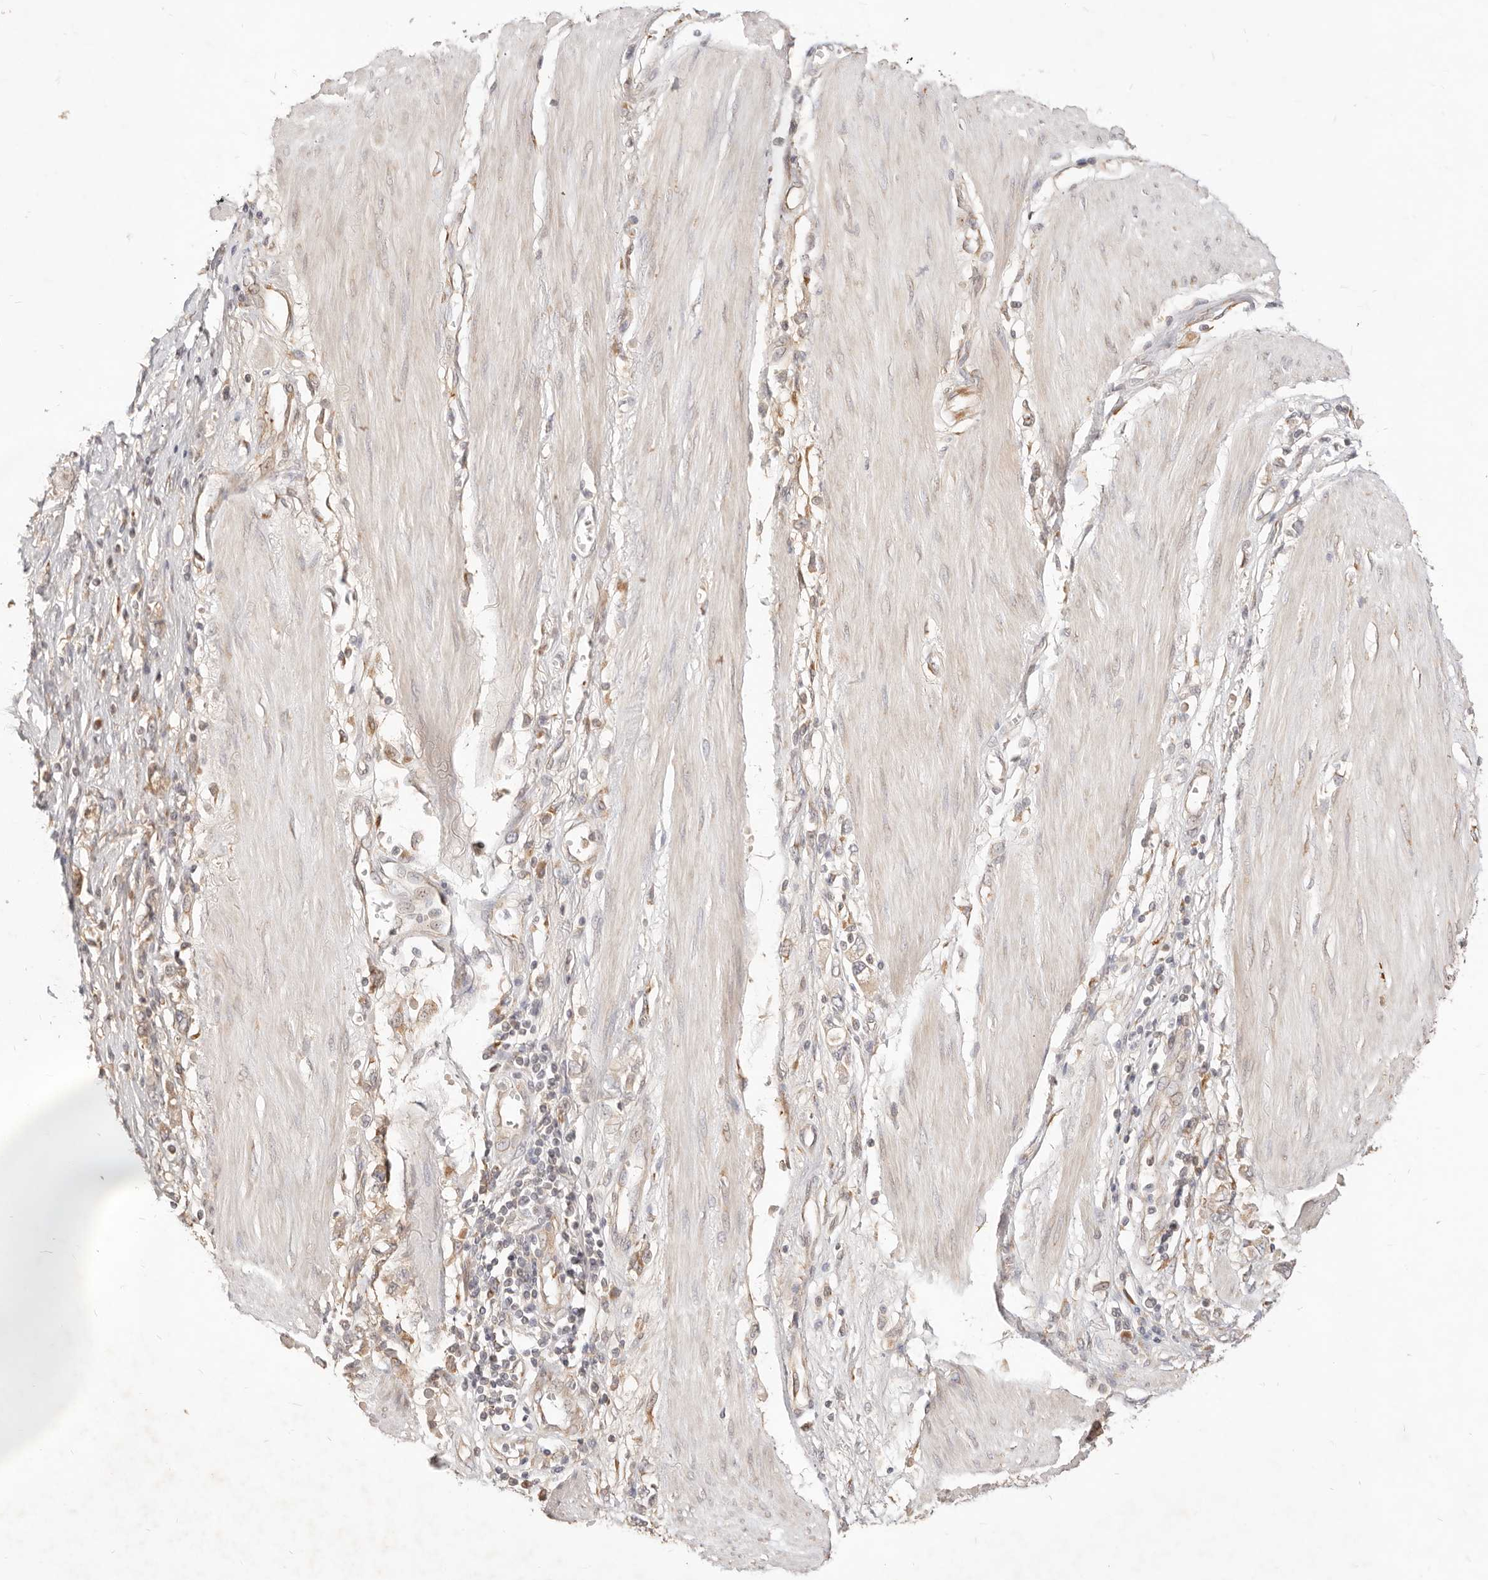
{"staining": {"intensity": "weak", "quantity": ">75%", "location": "cytoplasmic/membranous"}, "tissue": "stomach cancer", "cell_type": "Tumor cells", "image_type": "cancer", "snomed": [{"axis": "morphology", "description": "Adenocarcinoma, NOS"}, {"axis": "topography", "description": "Stomach"}], "caption": "Adenocarcinoma (stomach) was stained to show a protein in brown. There is low levels of weak cytoplasmic/membranous expression in about >75% of tumor cells. The staining was performed using DAB (3,3'-diaminobenzidine) to visualize the protein expression in brown, while the nuclei were stained in blue with hematoxylin (Magnification: 20x).", "gene": "UBXN10", "patient": {"sex": "female", "age": 76}}